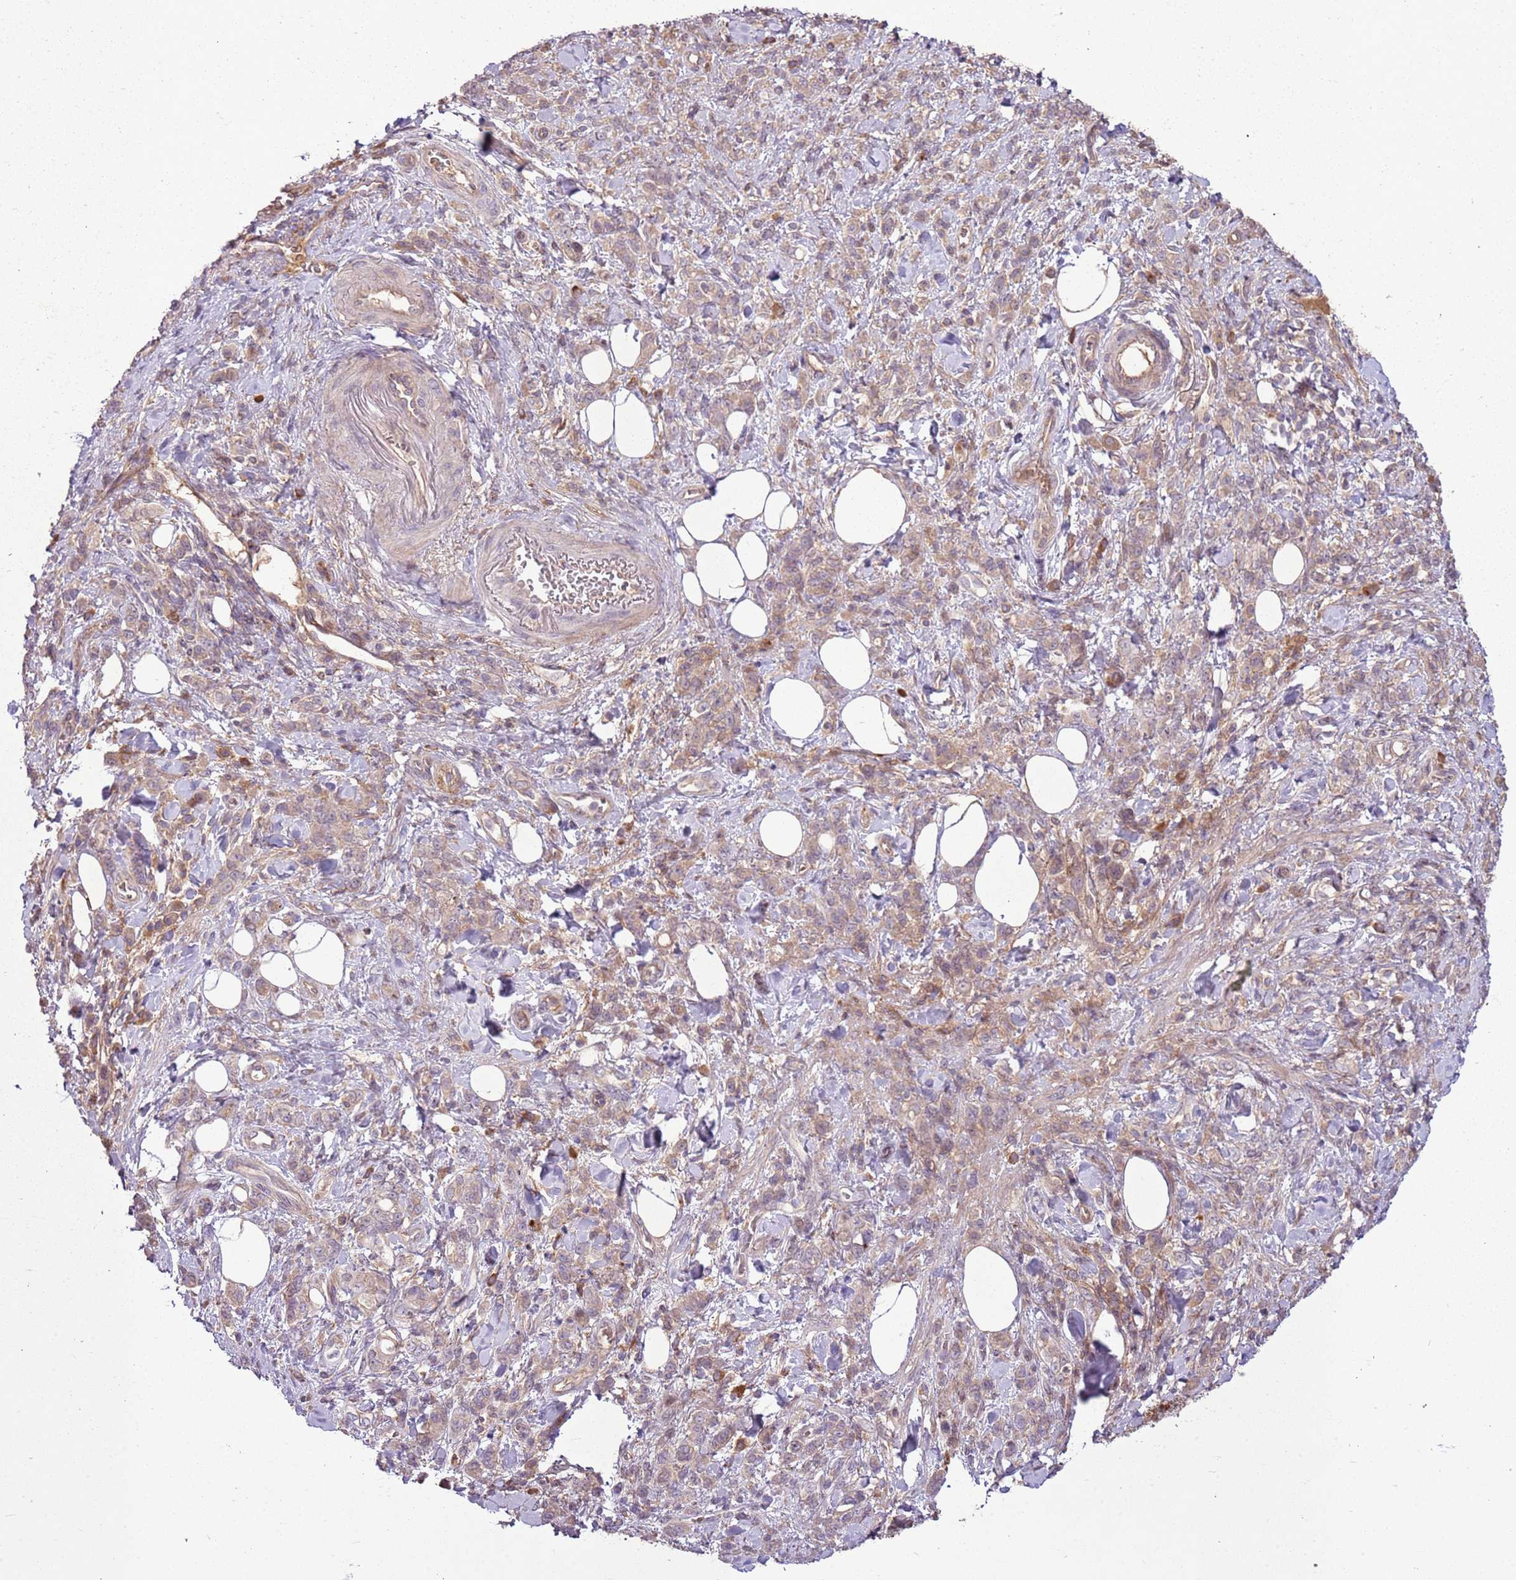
{"staining": {"intensity": "weak", "quantity": ">75%", "location": "cytoplasmic/membranous"}, "tissue": "stomach cancer", "cell_type": "Tumor cells", "image_type": "cancer", "snomed": [{"axis": "morphology", "description": "Adenocarcinoma, NOS"}, {"axis": "topography", "description": "Stomach"}], "caption": "Brown immunohistochemical staining in adenocarcinoma (stomach) displays weak cytoplasmic/membranous positivity in about >75% of tumor cells. The protein of interest is stained brown, and the nuclei are stained in blue (DAB IHC with brightfield microscopy, high magnification).", "gene": "ANKRD24", "patient": {"sex": "male", "age": 77}}